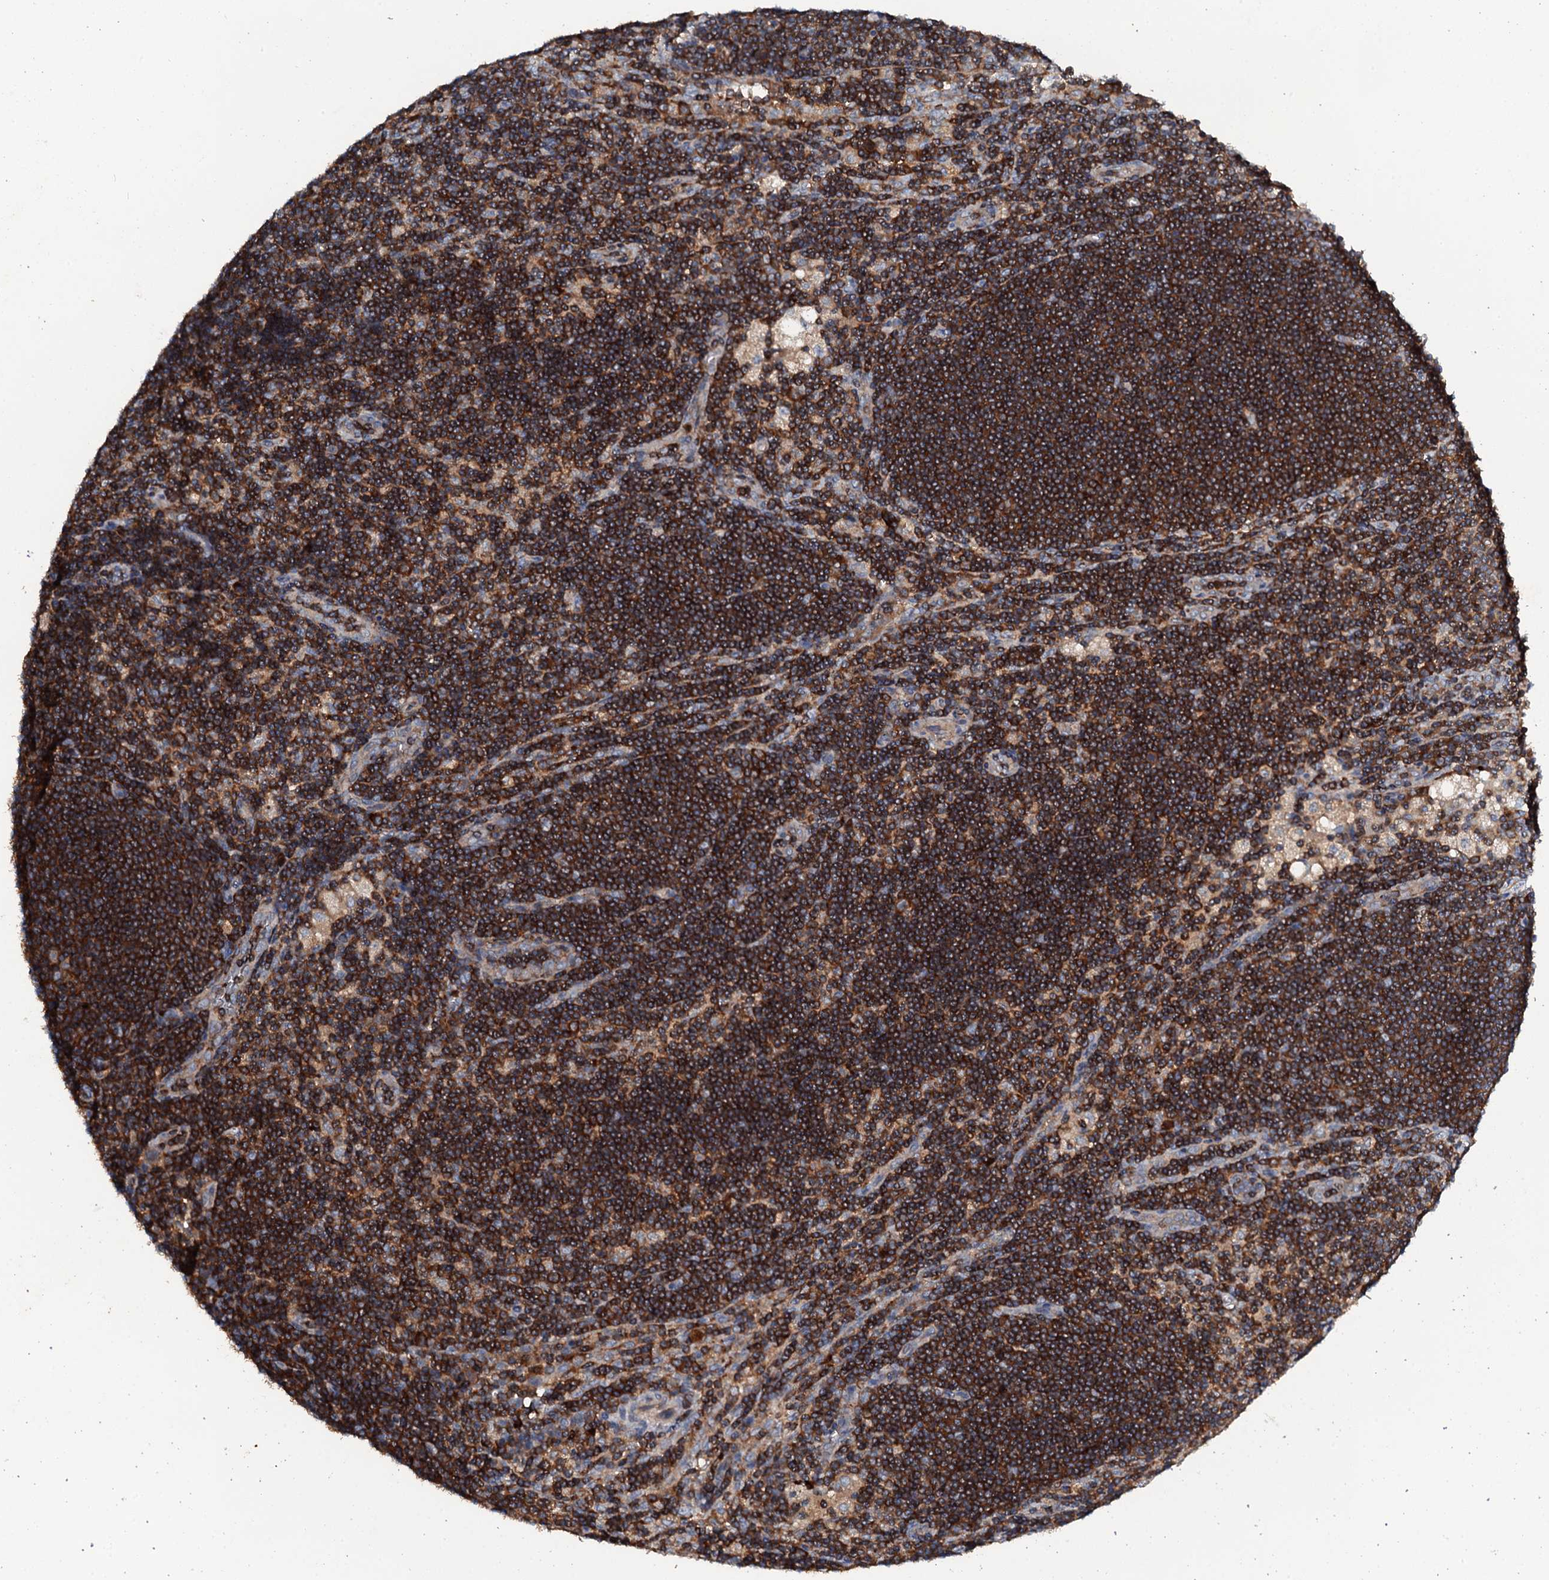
{"staining": {"intensity": "strong", "quantity": ">75%", "location": "cytoplasmic/membranous"}, "tissue": "lymph node", "cell_type": "Germinal center cells", "image_type": "normal", "snomed": [{"axis": "morphology", "description": "Normal tissue, NOS"}, {"axis": "topography", "description": "Lymph node"}], "caption": "This is an image of immunohistochemistry (IHC) staining of normal lymph node, which shows strong positivity in the cytoplasmic/membranous of germinal center cells.", "gene": "GRK2", "patient": {"sex": "male", "age": 24}}